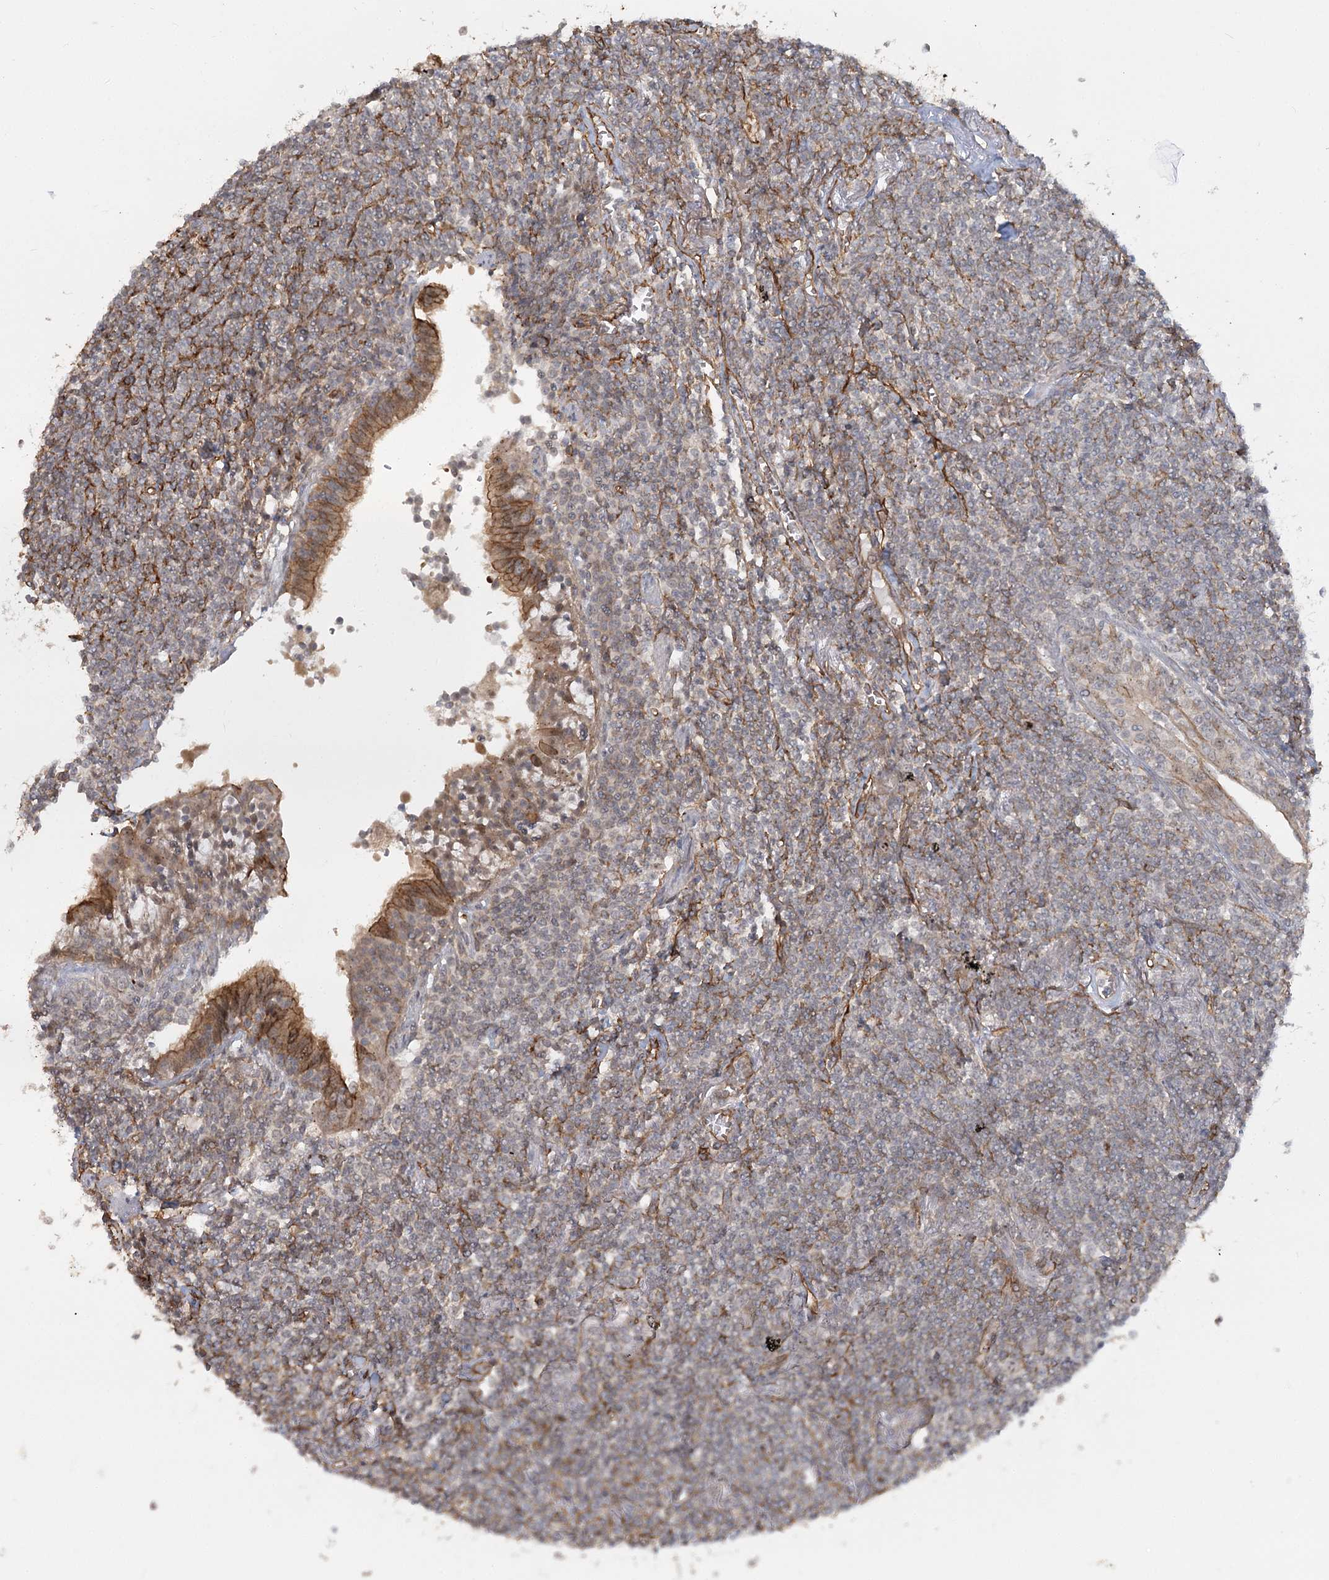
{"staining": {"intensity": "weak", "quantity": "<25%", "location": "cytoplasmic/membranous"}, "tissue": "lymphoma", "cell_type": "Tumor cells", "image_type": "cancer", "snomed": [{"axis": "morphology", "description": "Malignant lymphoma, non-Hodgkin's type, Low grade"}, {"axis": "topography", "description": "Lung"}], "caption": "This is a image of IHC staining of malignant lymphoma, non-Hodgkin's type (low-grade), which shows no expression in tumor cells.", "gene": "RPP14", "patient": {"sex": "female", "age": 71}}